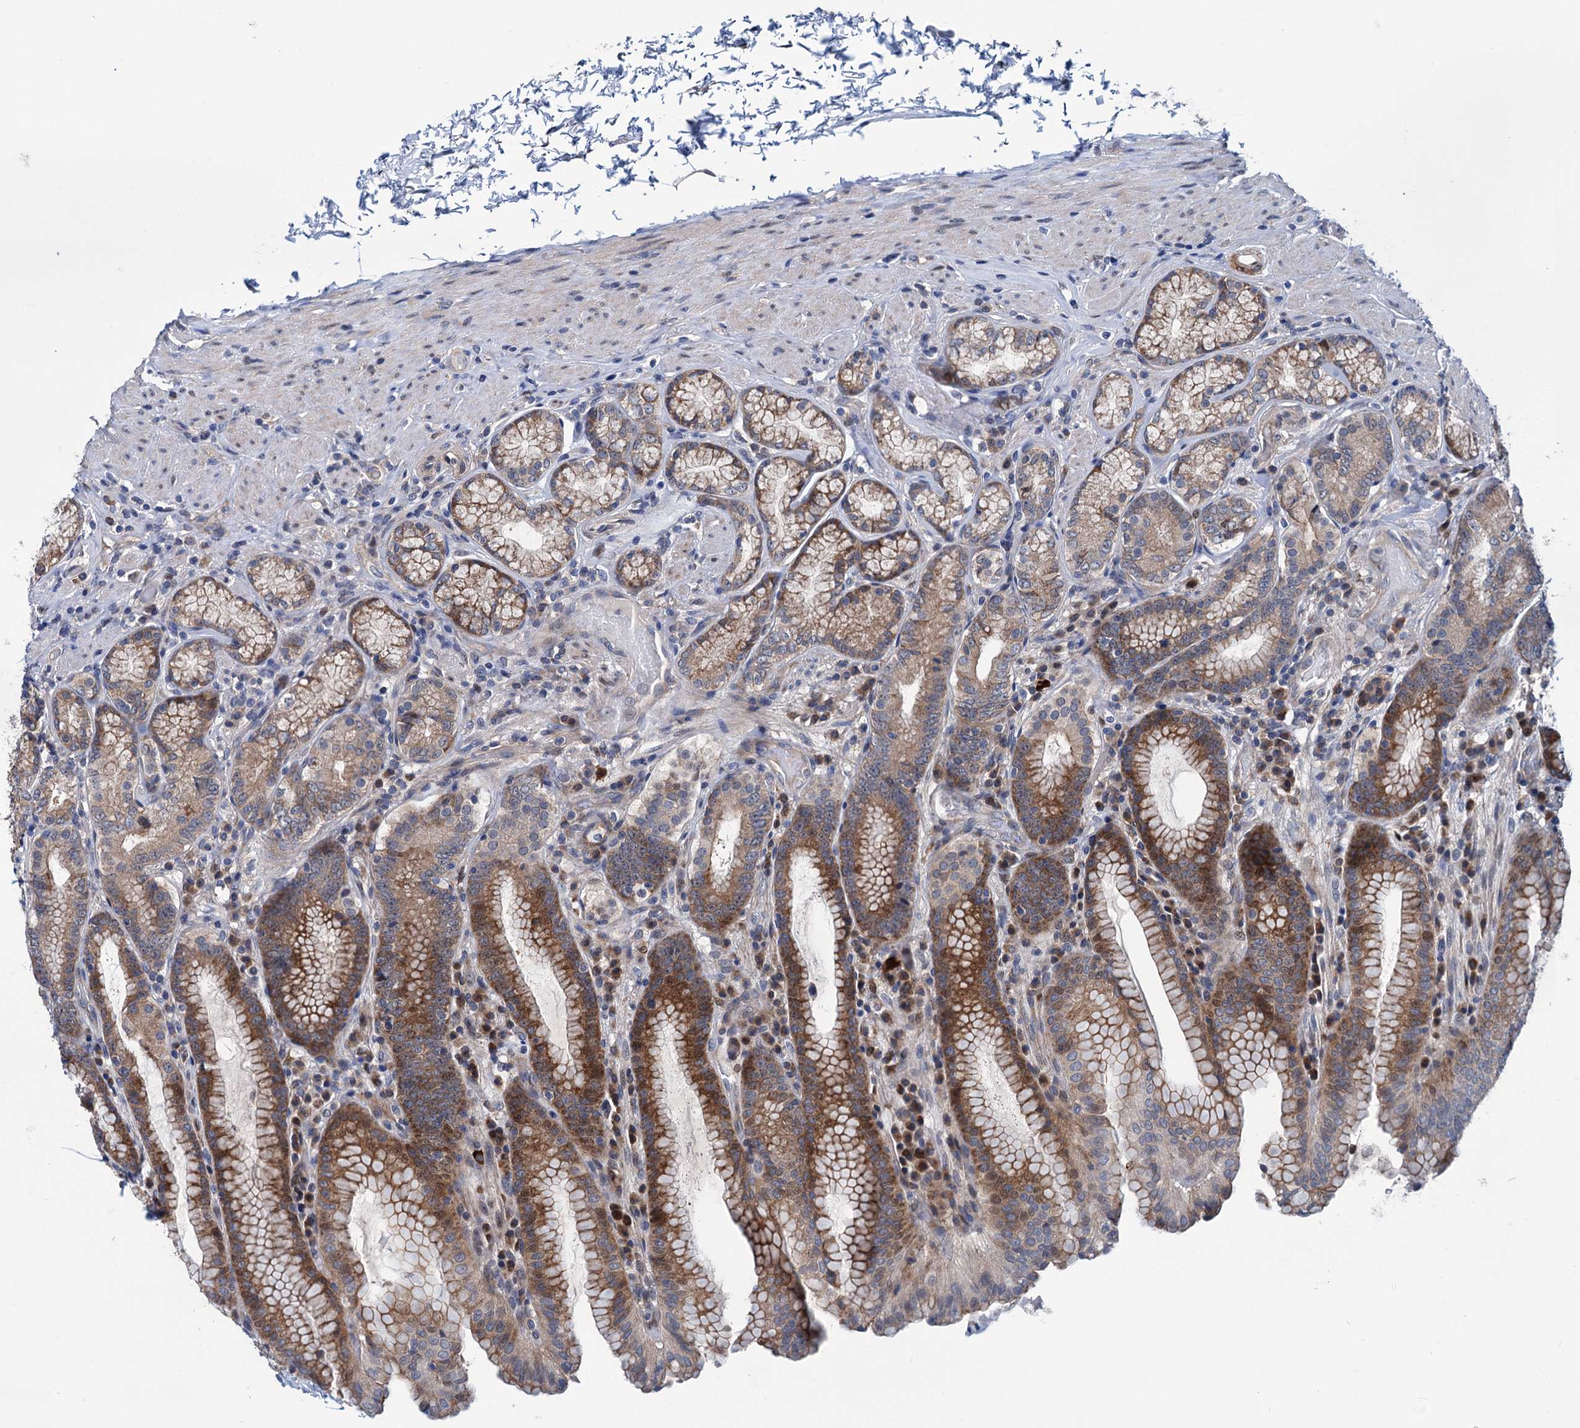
{"staining": {"intensity": "moderate", "quantity": "25%-75%", "location": "cytoplasmic/membranous"}, "tissue": "stomach", "cell_type": "Glandular cells", "image_type": "normal", "snomed": [{"axis": "morphology", "description": "Normal tissue, NOS"}, {"axis": "topography", "description": "Stomach, upper"}, {"axis": "topography", "description": "Stomach, lower"}], "caption": "Stomach stained with DAB immunohistochemistry (IHC) exhibits medium levels of moderate cytoplasmic/membranous expression in approximately 25%-75% of glandular cells.", "gene": "EYA4", "patient": {"sex": "female", "age": 76}}